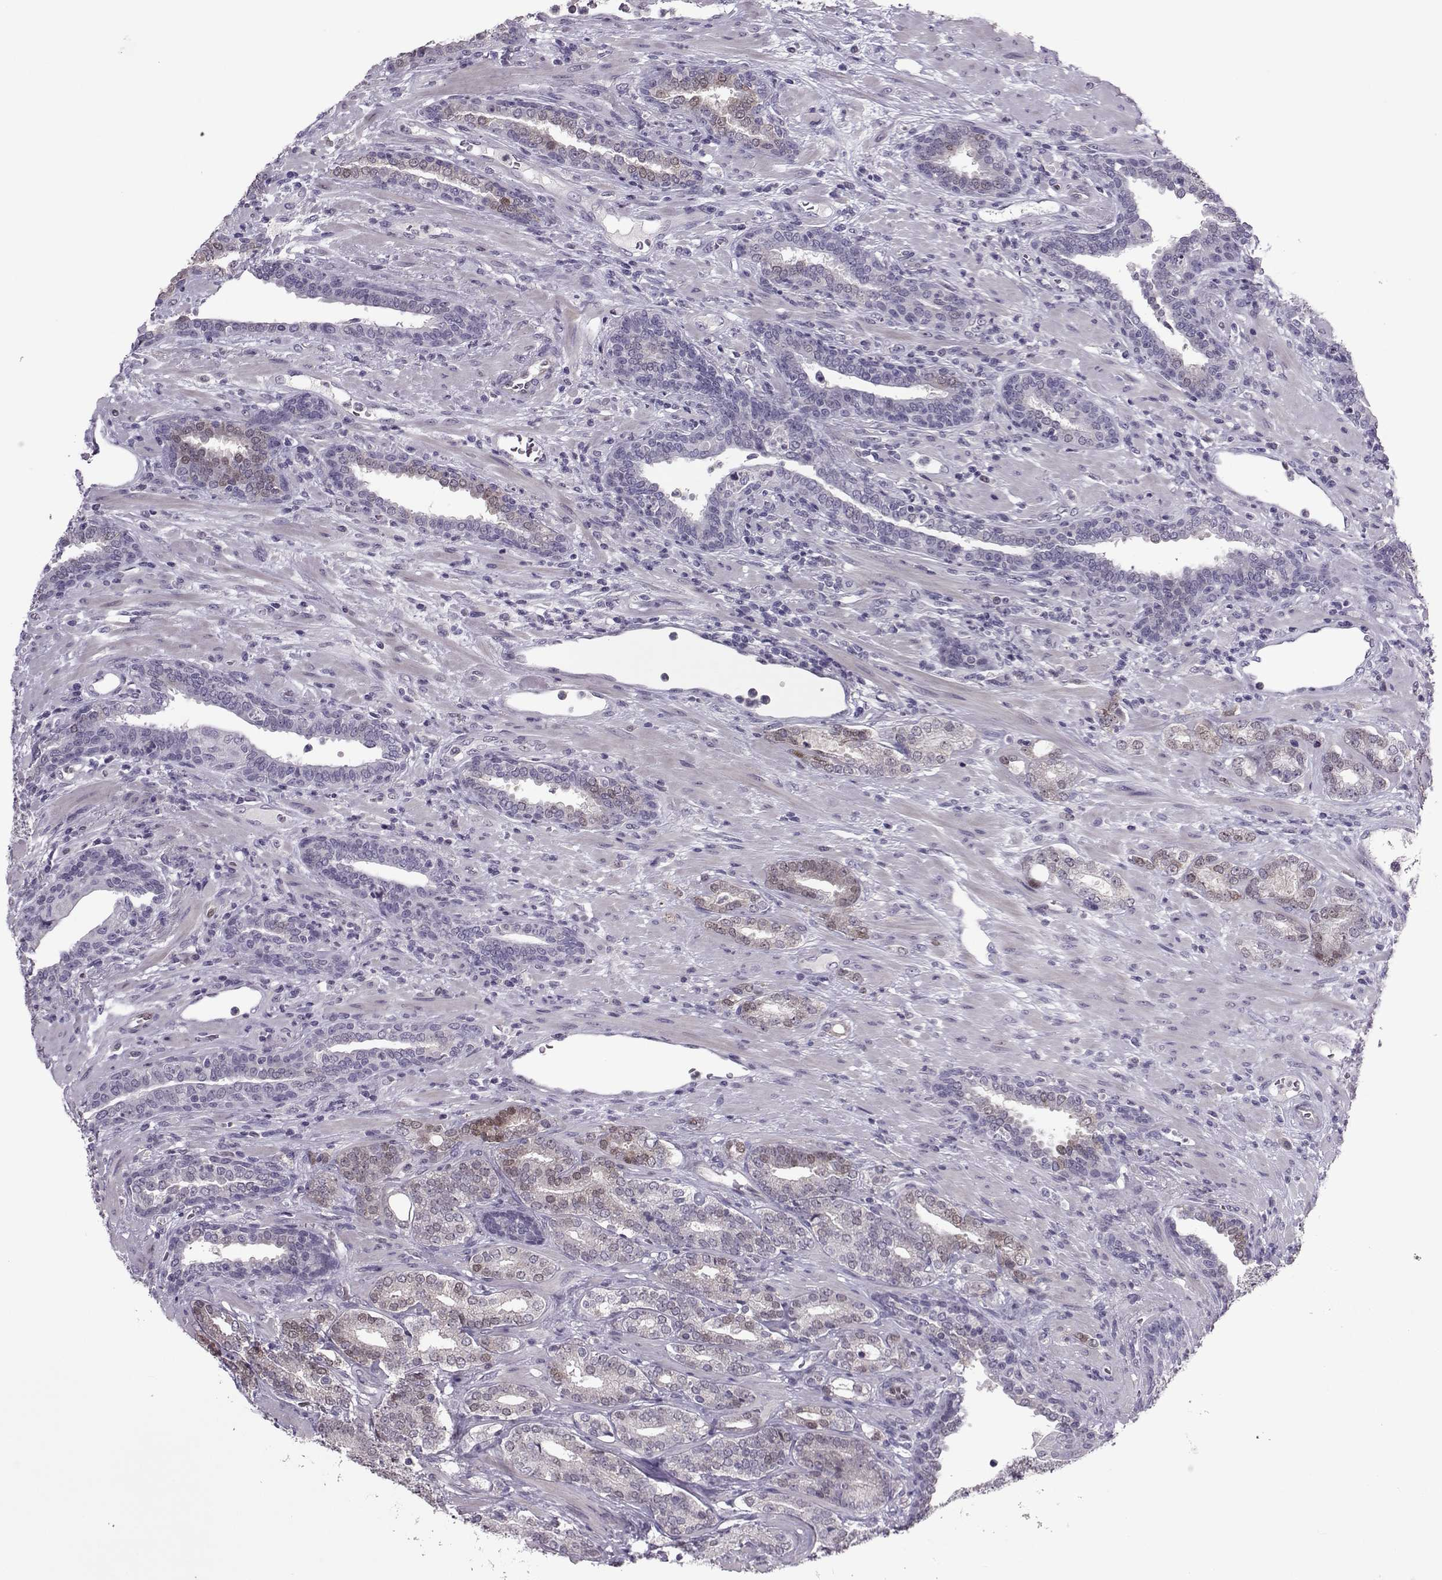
{"staining": {"intensity": "weak", "quantity": "<25%", "location": "nuclear"}, "tissue": "prostate cancer", "cell_type": "Tumor cells", "image_type": "cancer", "snomed": [{"axis": "morphology", "description": "Adenocarcinoma, Low grade"}, {"axis": "topography", "description": "Prostate"}], "caption": "Prostate adenocarcinoma (low-grade) was stained to show a protein in brown. There is no significant staining in tumor cells.", "gene": "ASRGL1", "patient": {"sex": "male", "age": 61}}